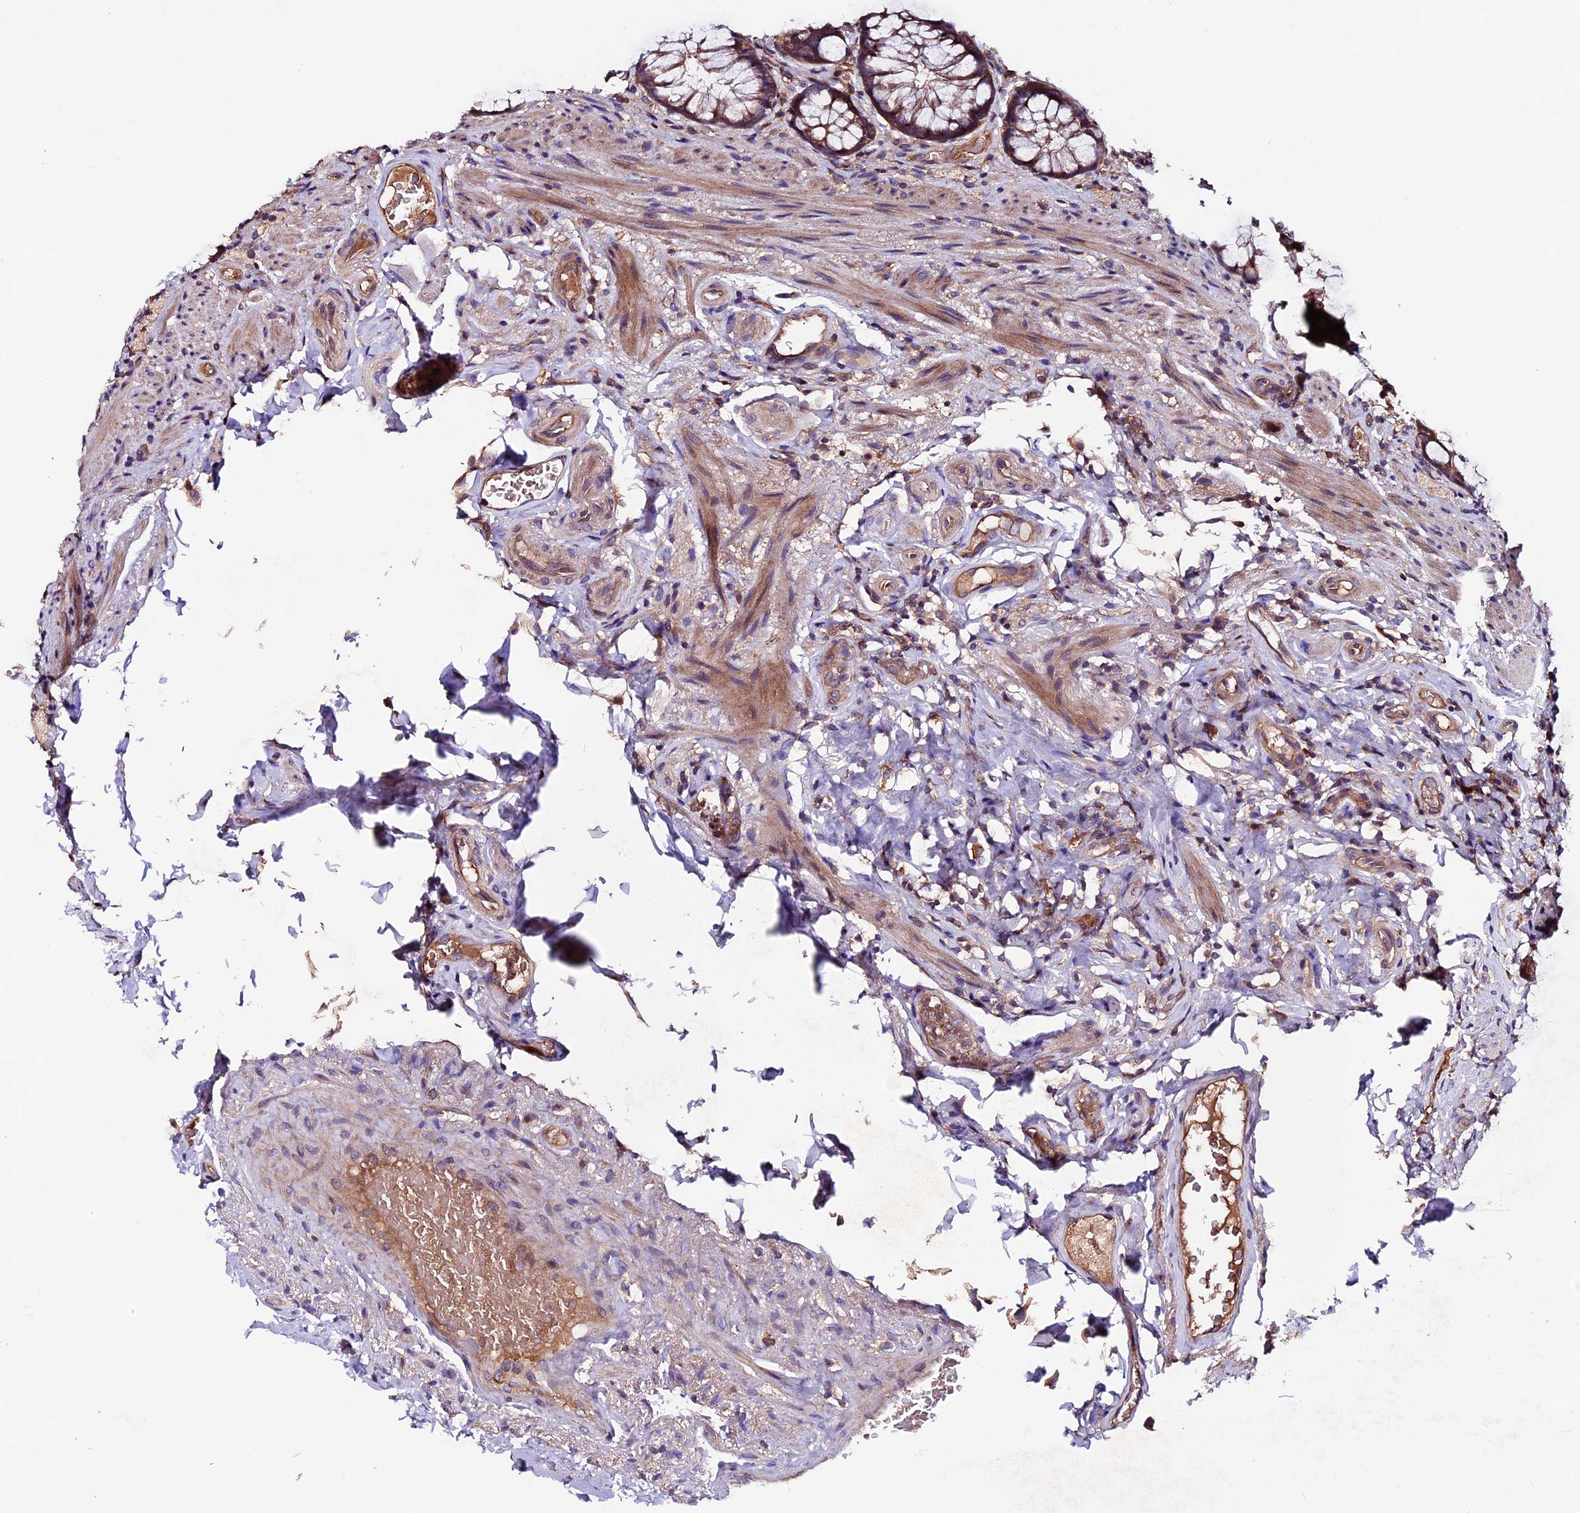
{"staining": {"intensity": "moderate", "quantity": ">75%", "location": "cytoplasmic/membranous"}, "tissue": "rectum", "cell_type": "Glandular cells", "image_type": "normal", "snomed": [{"axis": "morphology", "description": "Normal tissue, NOS"}, {"axis": "topography", "description": "Rectum"}], "caption": "IHC of normal human rectum exhibits medium levels of moderate cytoplasmic/membranous staining in about >75% of glandular cells. (brown staining indicates protein expression, while blue staining denotes nuclei).", "gene": "ZNF598", "patient": {"sex": "male", "age": 83}}